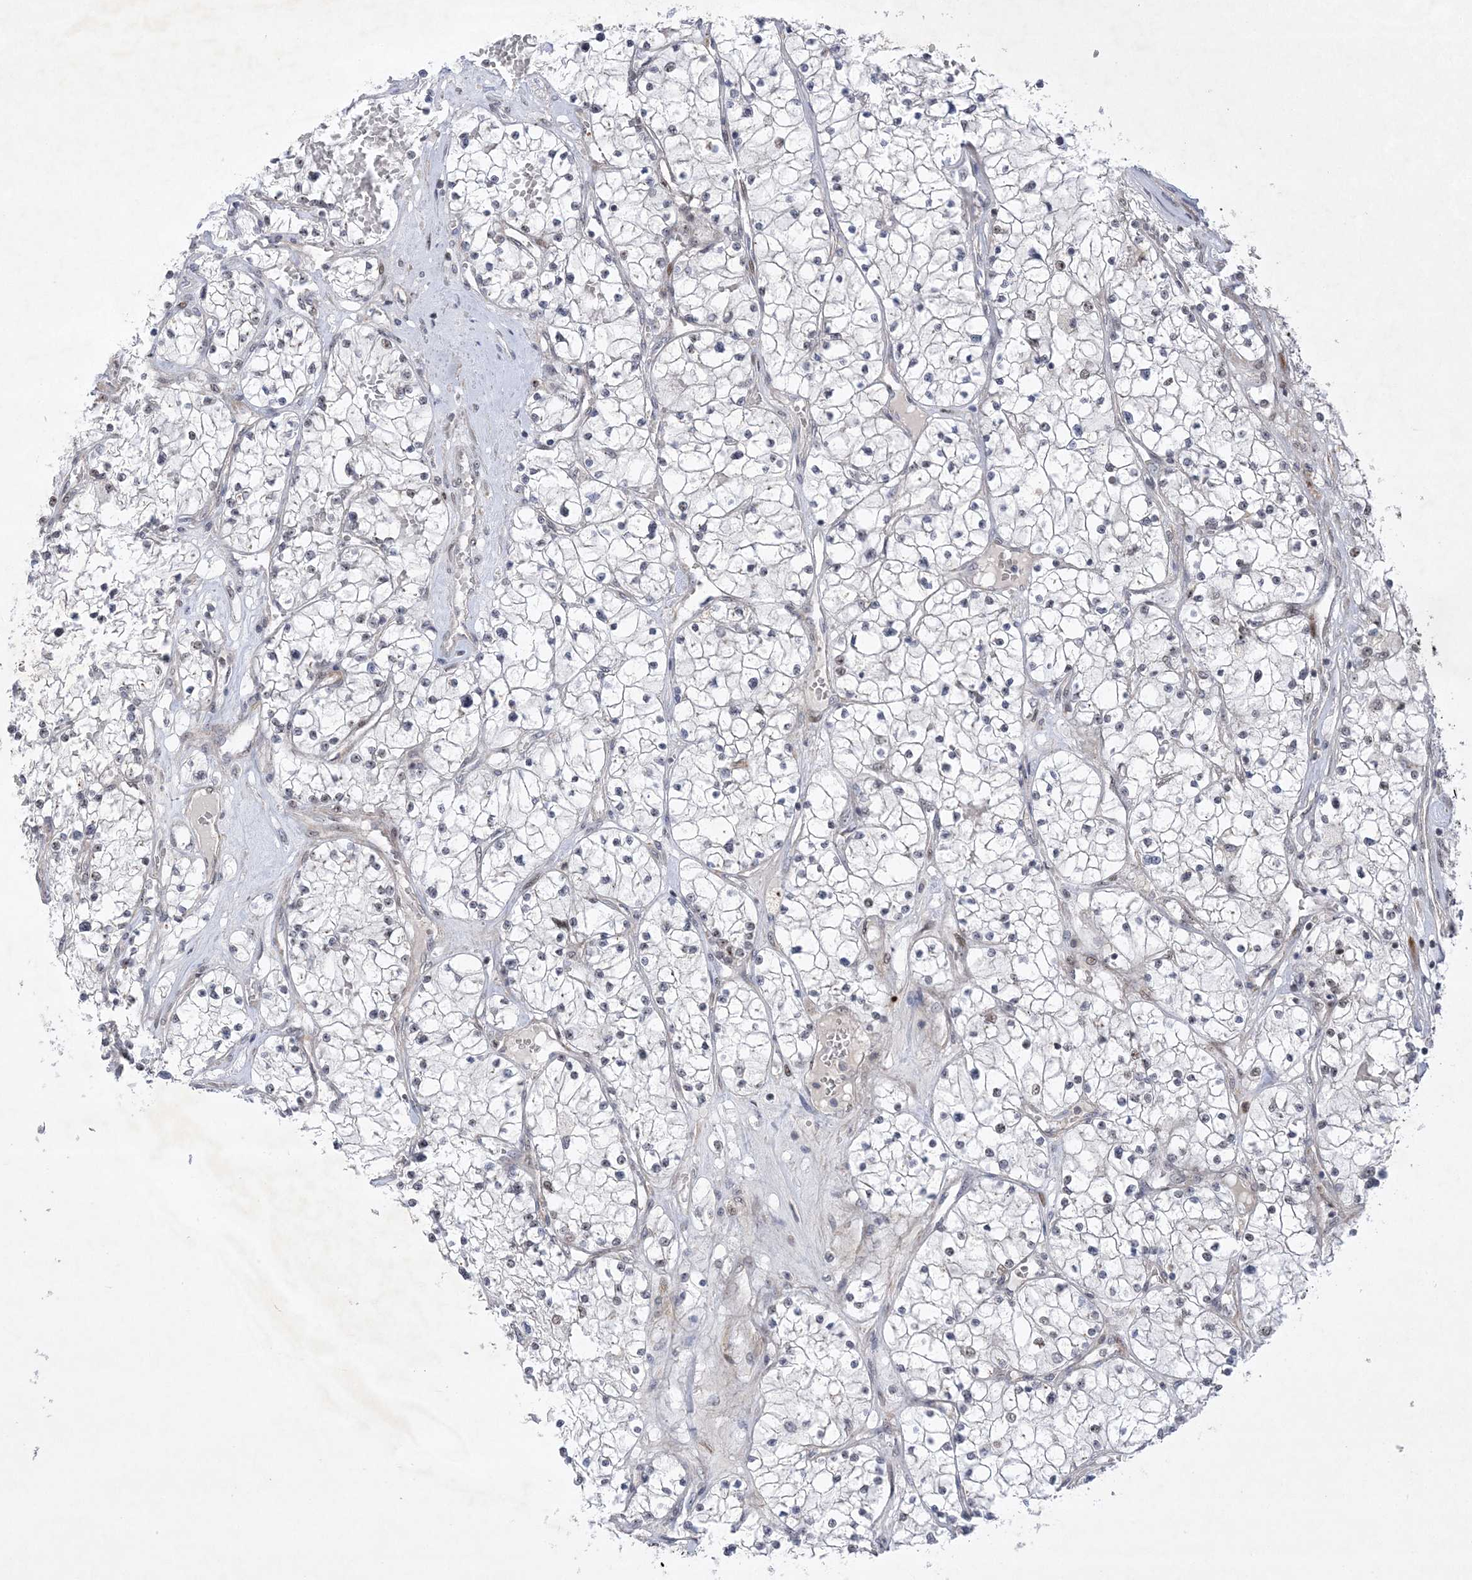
{"staining": {"intensity": "negative", "quantity": "none", "location": "none"}, "tissue": "renal cancer", "cell_type": "Tumor cells", "image_type": "cancer", "snomed": [{"axis": "morphology", "description": "Normal tissue, NOS"}, {"axis": "morphology", "description": "Adenocarcinoma, NOS"}, {"axis": "topography", "description": "Kidney"}], "caption": "Tumor cells are negative for protein expression in human renal cancer (adenocarcinoma).", "gene": "NPM3", "patient": {"sex": "male", "age": 68}}